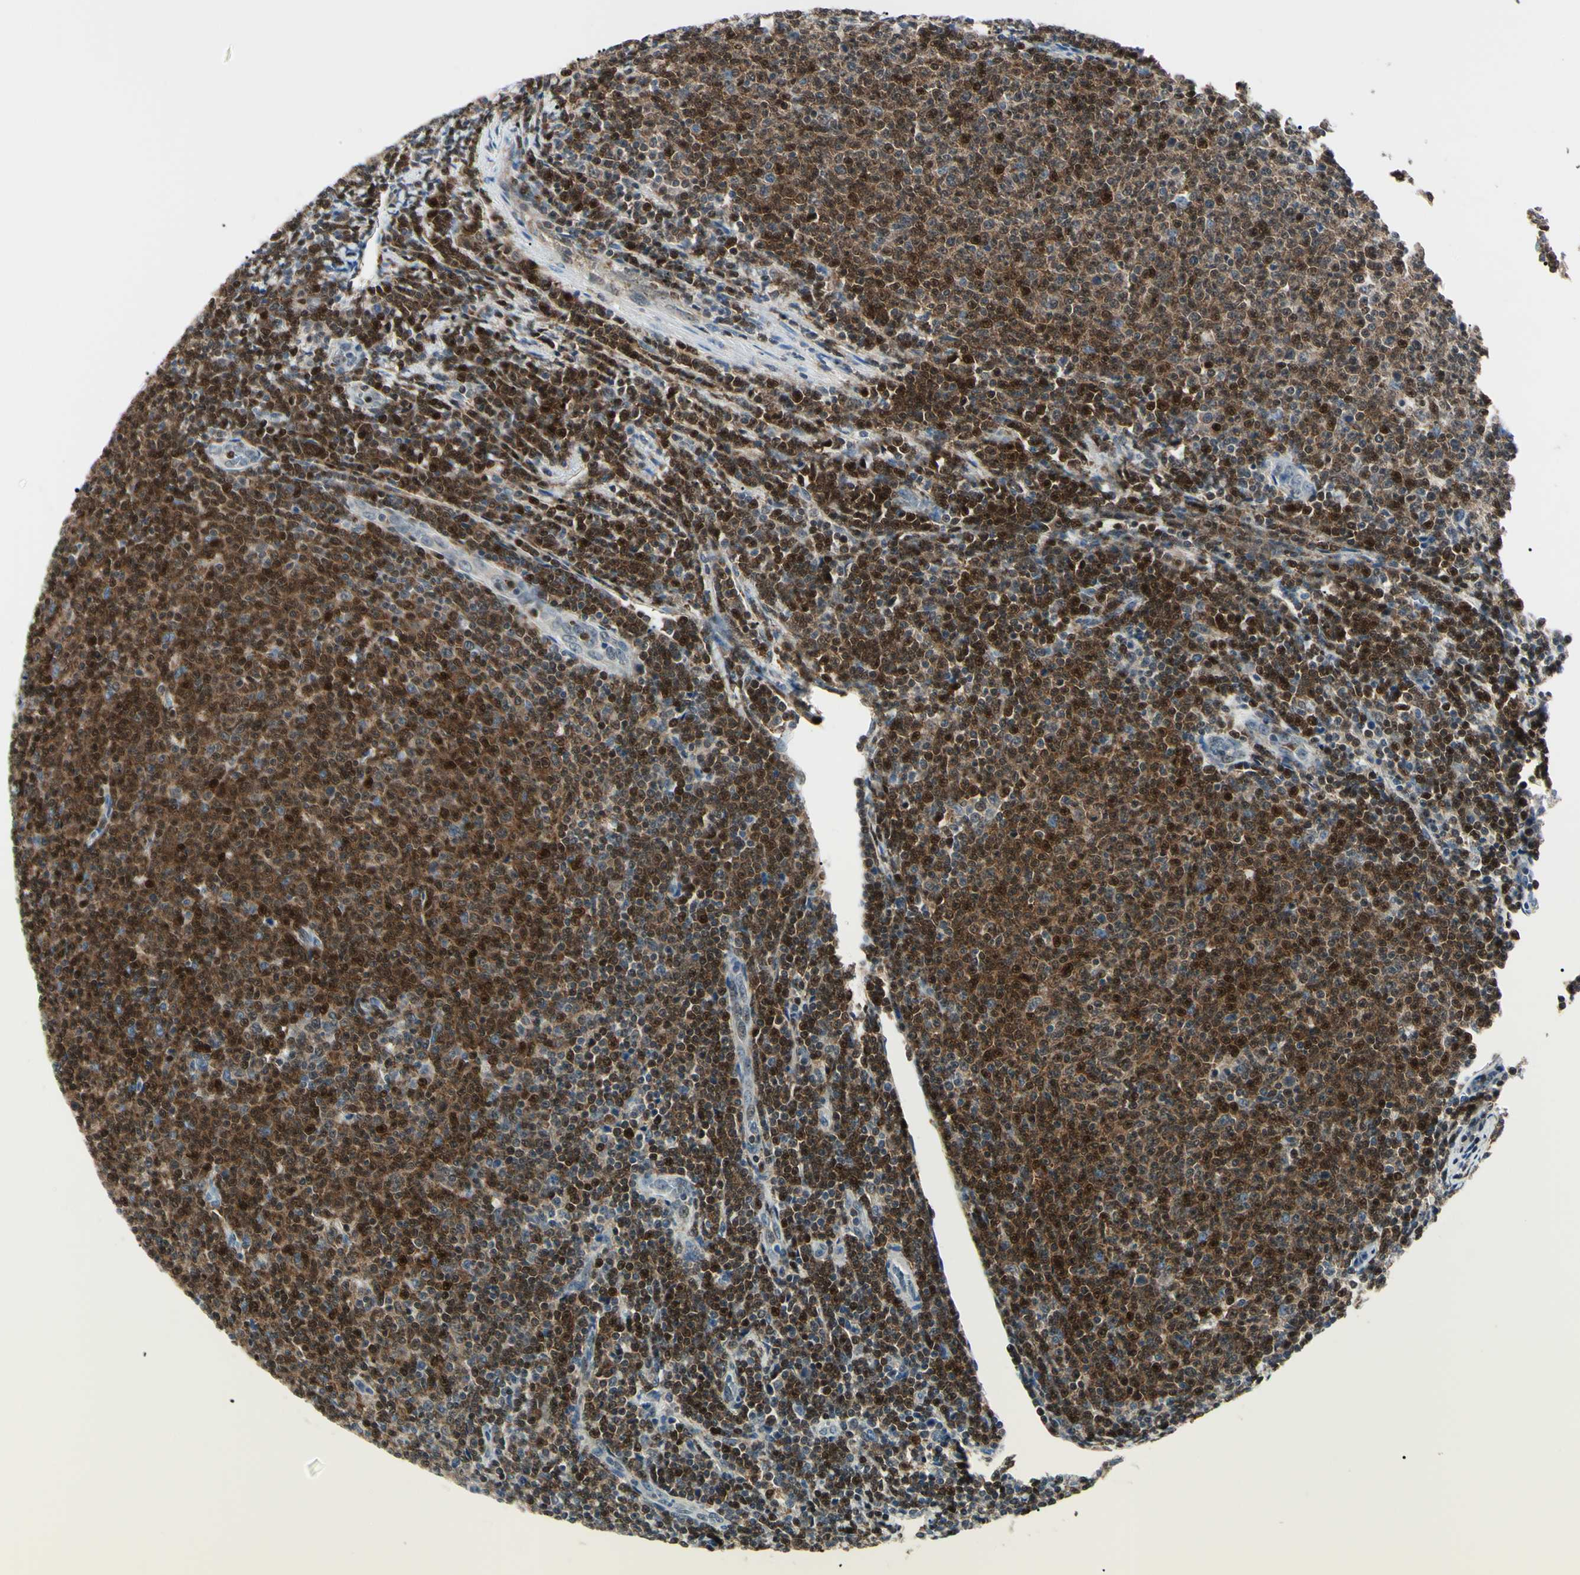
{"staining": {"intensity": "moderate", "quantity": ">75%", "location": "cytoplasmic/membranous,nuclear"}, "tissue": "lymphoma", "cell_type": "Tumor cells", "image_type": "cancer", "snomed": [{"axis": "morphology", "description": "Malignant lymphoma, non-Hodgkin's type, Low grade"}, {"axis": "topography", "description": "Lymph node"}], "caption": "Immunohistochemical staining of lymphoma reveals medium levels of moderate cytoplasmic/membranous and nuclear protein expression in approximately >75% of tumor cells.", "gene": "PGK1", "patient": {"sex": "male", "age": 66}}